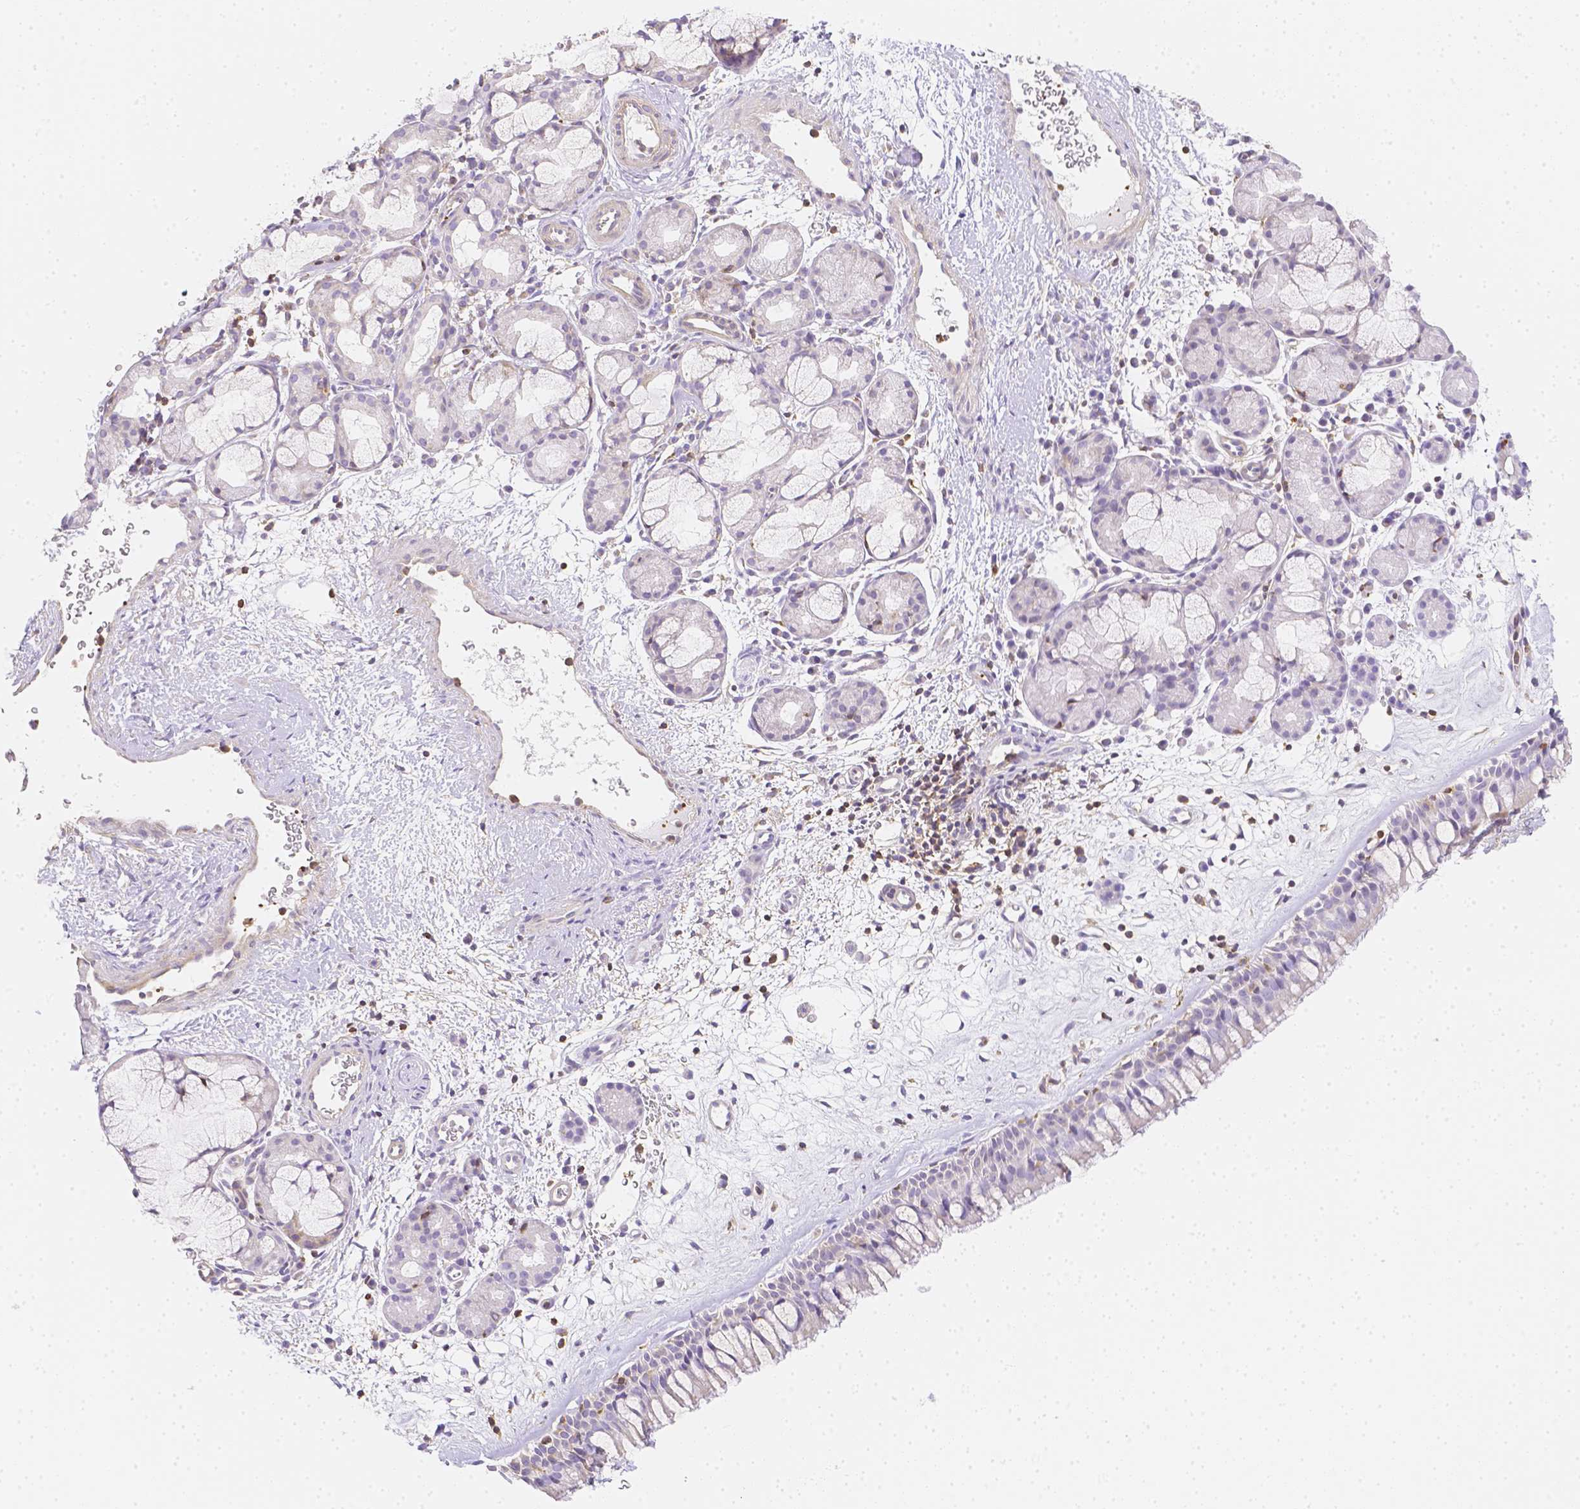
{"staining": {"intensity": "negative", "quantity": "none", "location": "none"}, "tissue": "nasopharynx", "cell_type": "Respiratory epithelial cells", "image_type": "normal", "snomed": [{"axis": "morphology", "description": "Normal tissue, NOS"}, {"axis": "topography", "description": "Nasopharynx"}], "caption": "Immunohistochemical staining of unremarkable nasopharynx shows no significant staining in respiratory epithelial cells.", "gene": "ASAH2B", "patient": {"sex": "male", "age": 65}}